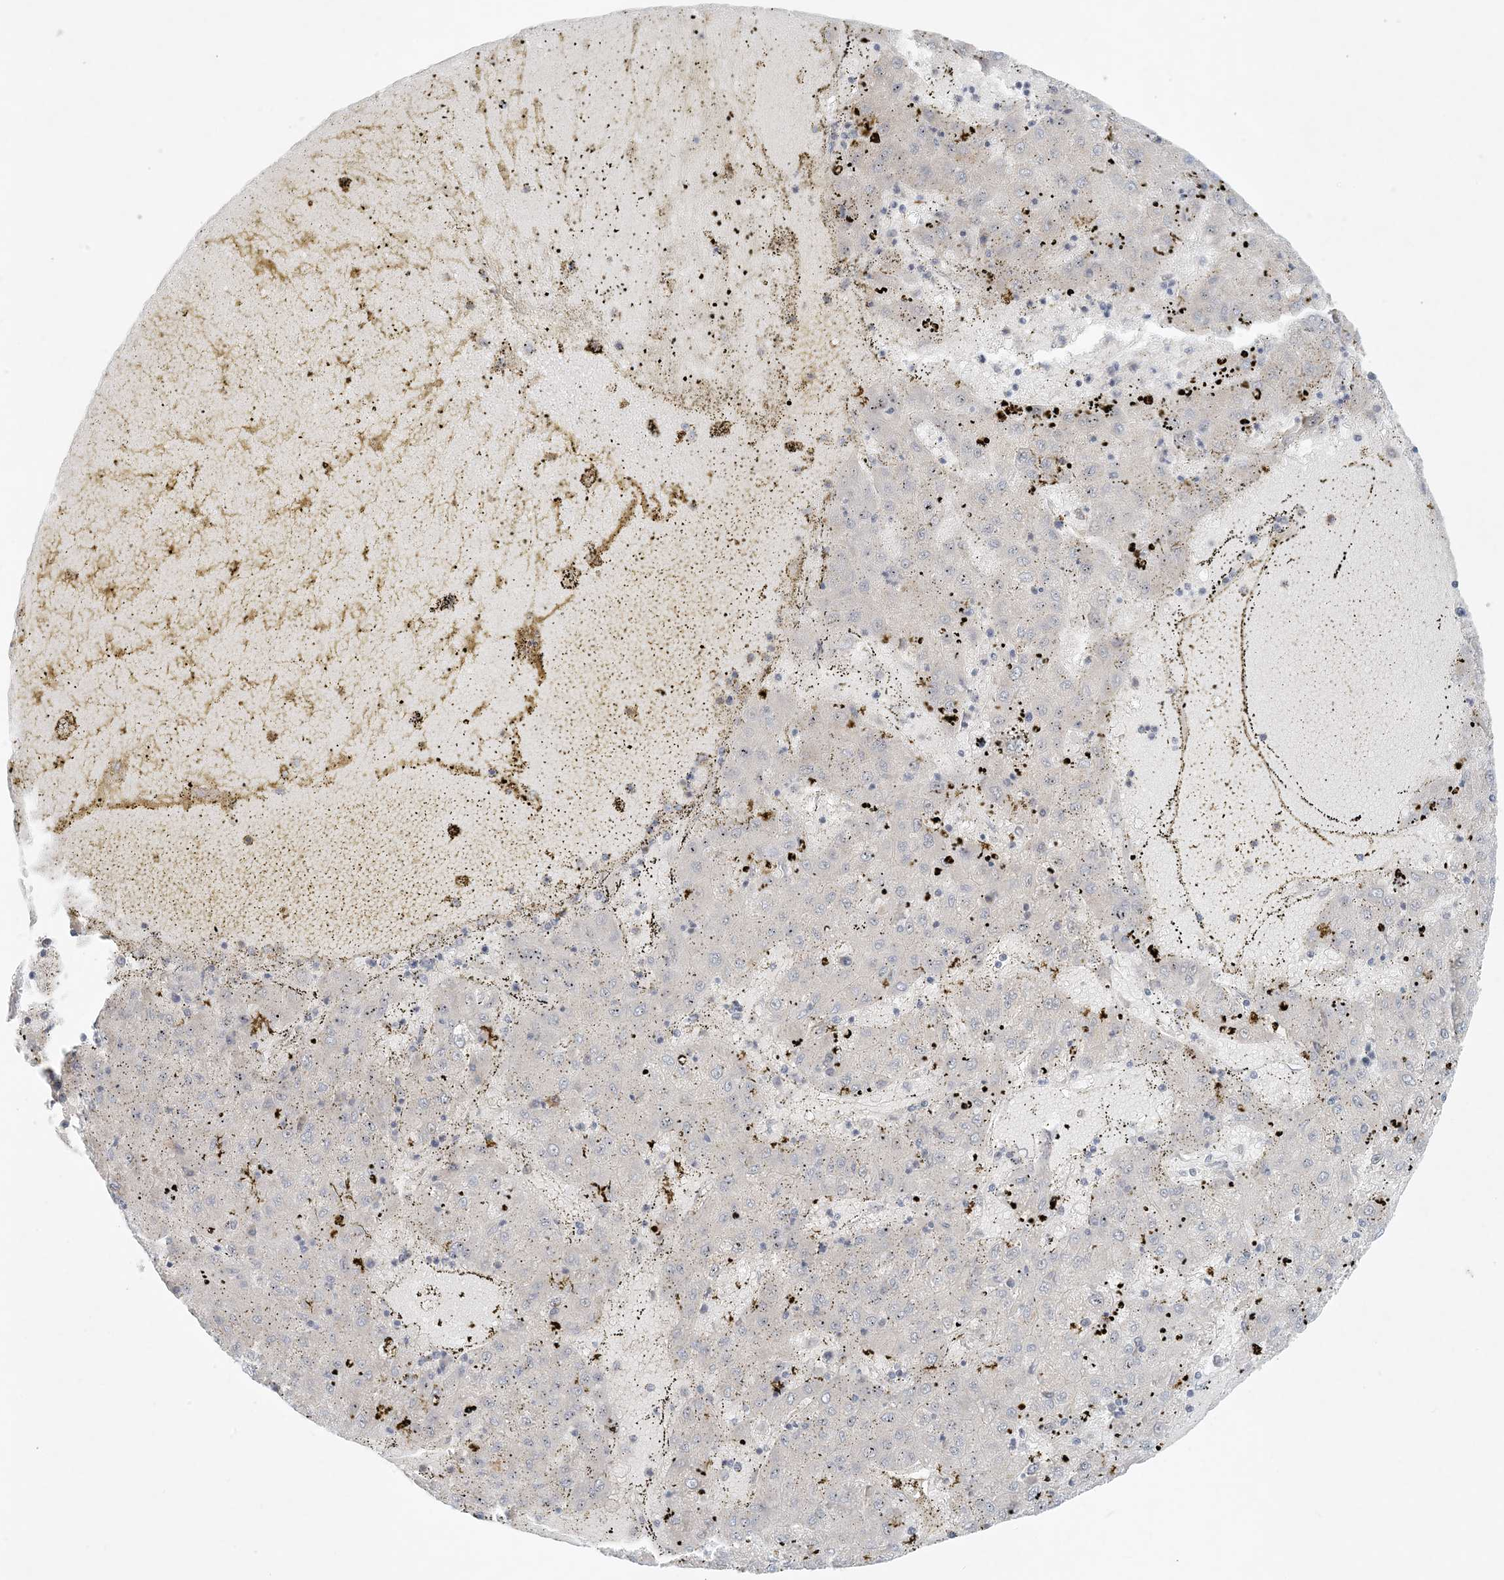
{"staining": {"intensity": "negative", "quantity": "none", "location": "none"}, "tissue": "liver cancer", "cell_type": "Tumor cells", "image_type": "cancer", "snomed": [{"axis": "morphology", "description": "Carcinoma, Hepatocellular, NOS"}, {"axis": "topography", "description": "Liver"}], "caption": "Immunohistochemistry (IHC) histopathology image of human hepatocellular carcinoma (liver) stained for a protein (brown), which displays no staining in tumor cells.", "gene": "OBI1", "patient": {"sex": "male", "age": 72}}